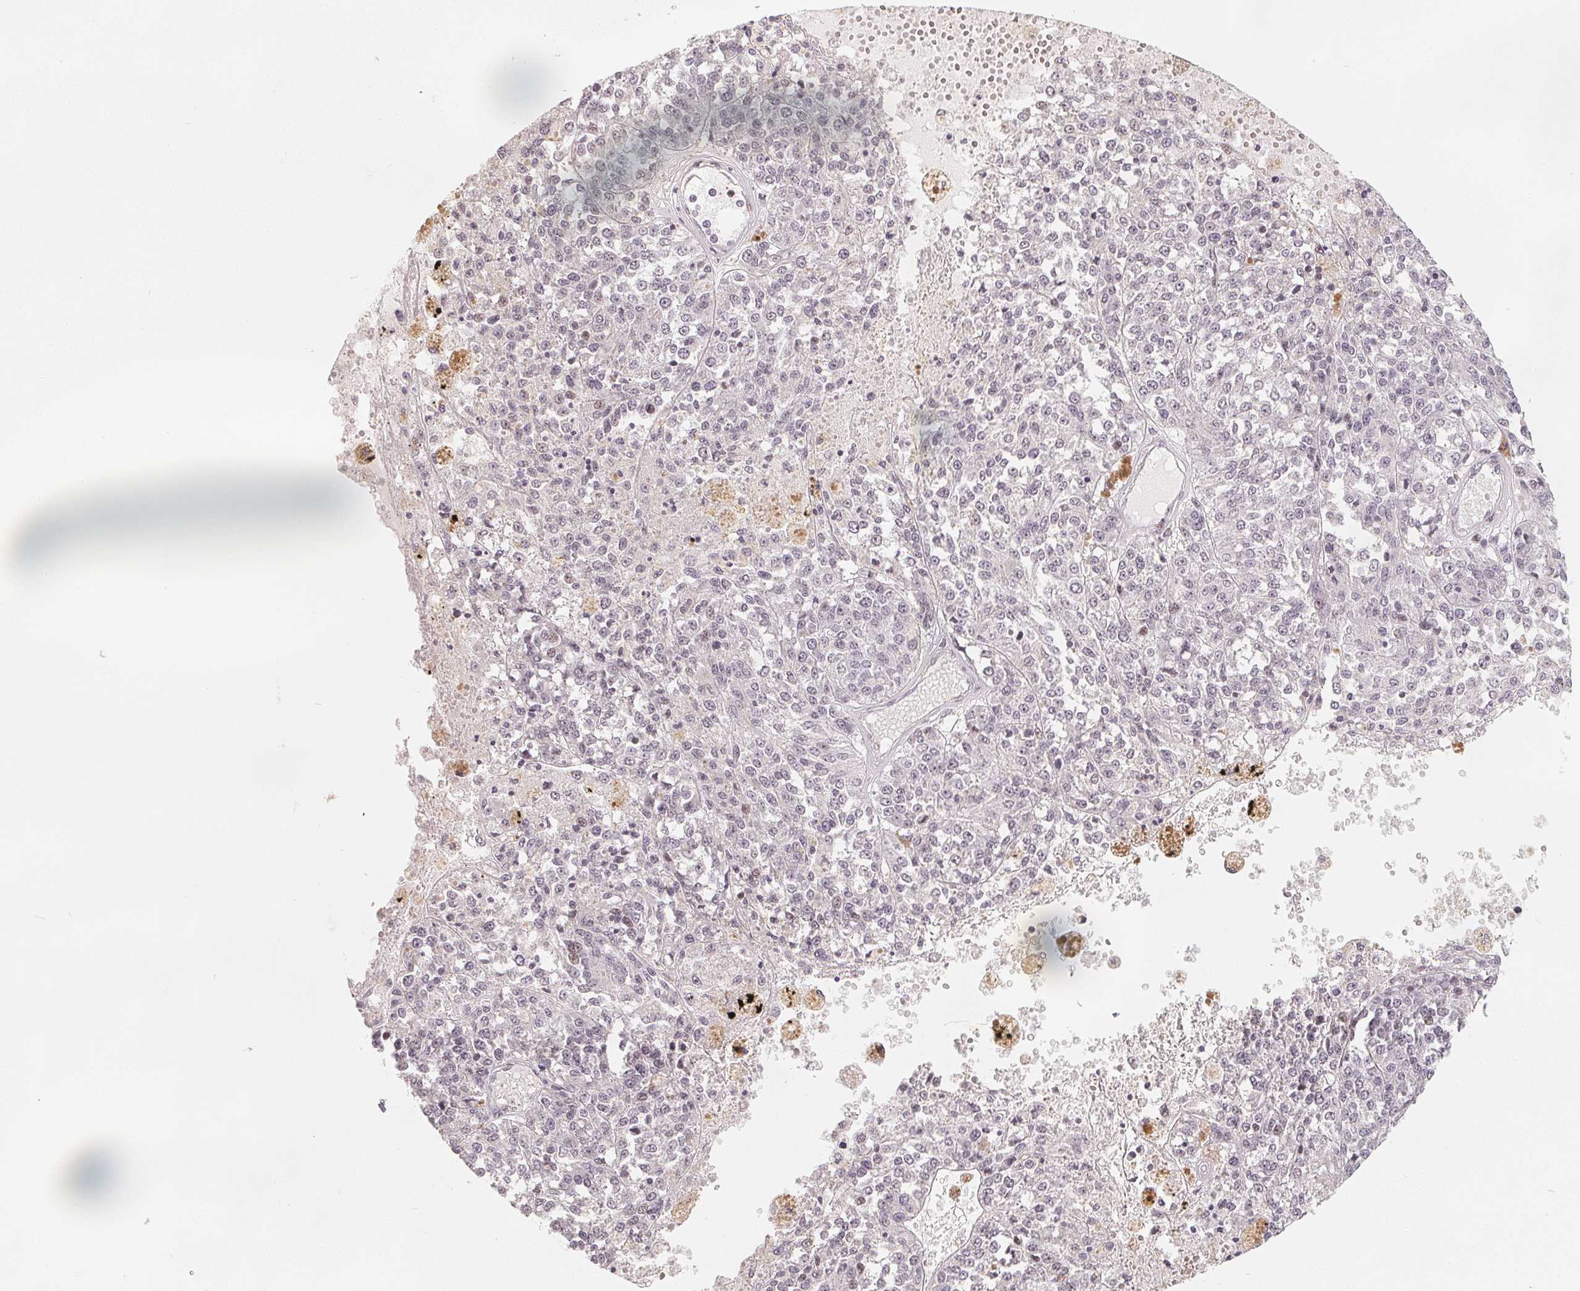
{"staining": {"intensity": "negative", "quantity": "none", "location": "none"}, "tissue": "melanoma", "cell_type": "Tumor cells", "image_type": "cancer", "snomed": [{"axis": "morphology", "description": "Malignant melanoma, Metastatic site"}, {"axis": "topography", "description": "Lymph node"}], "caption": "Immunohistochemistry of malignant melanoma (metastatic site) exhibits no expression in tumor cells.", "gene": "CCDC138", "patient": {"sex": "female", "age": 64}}